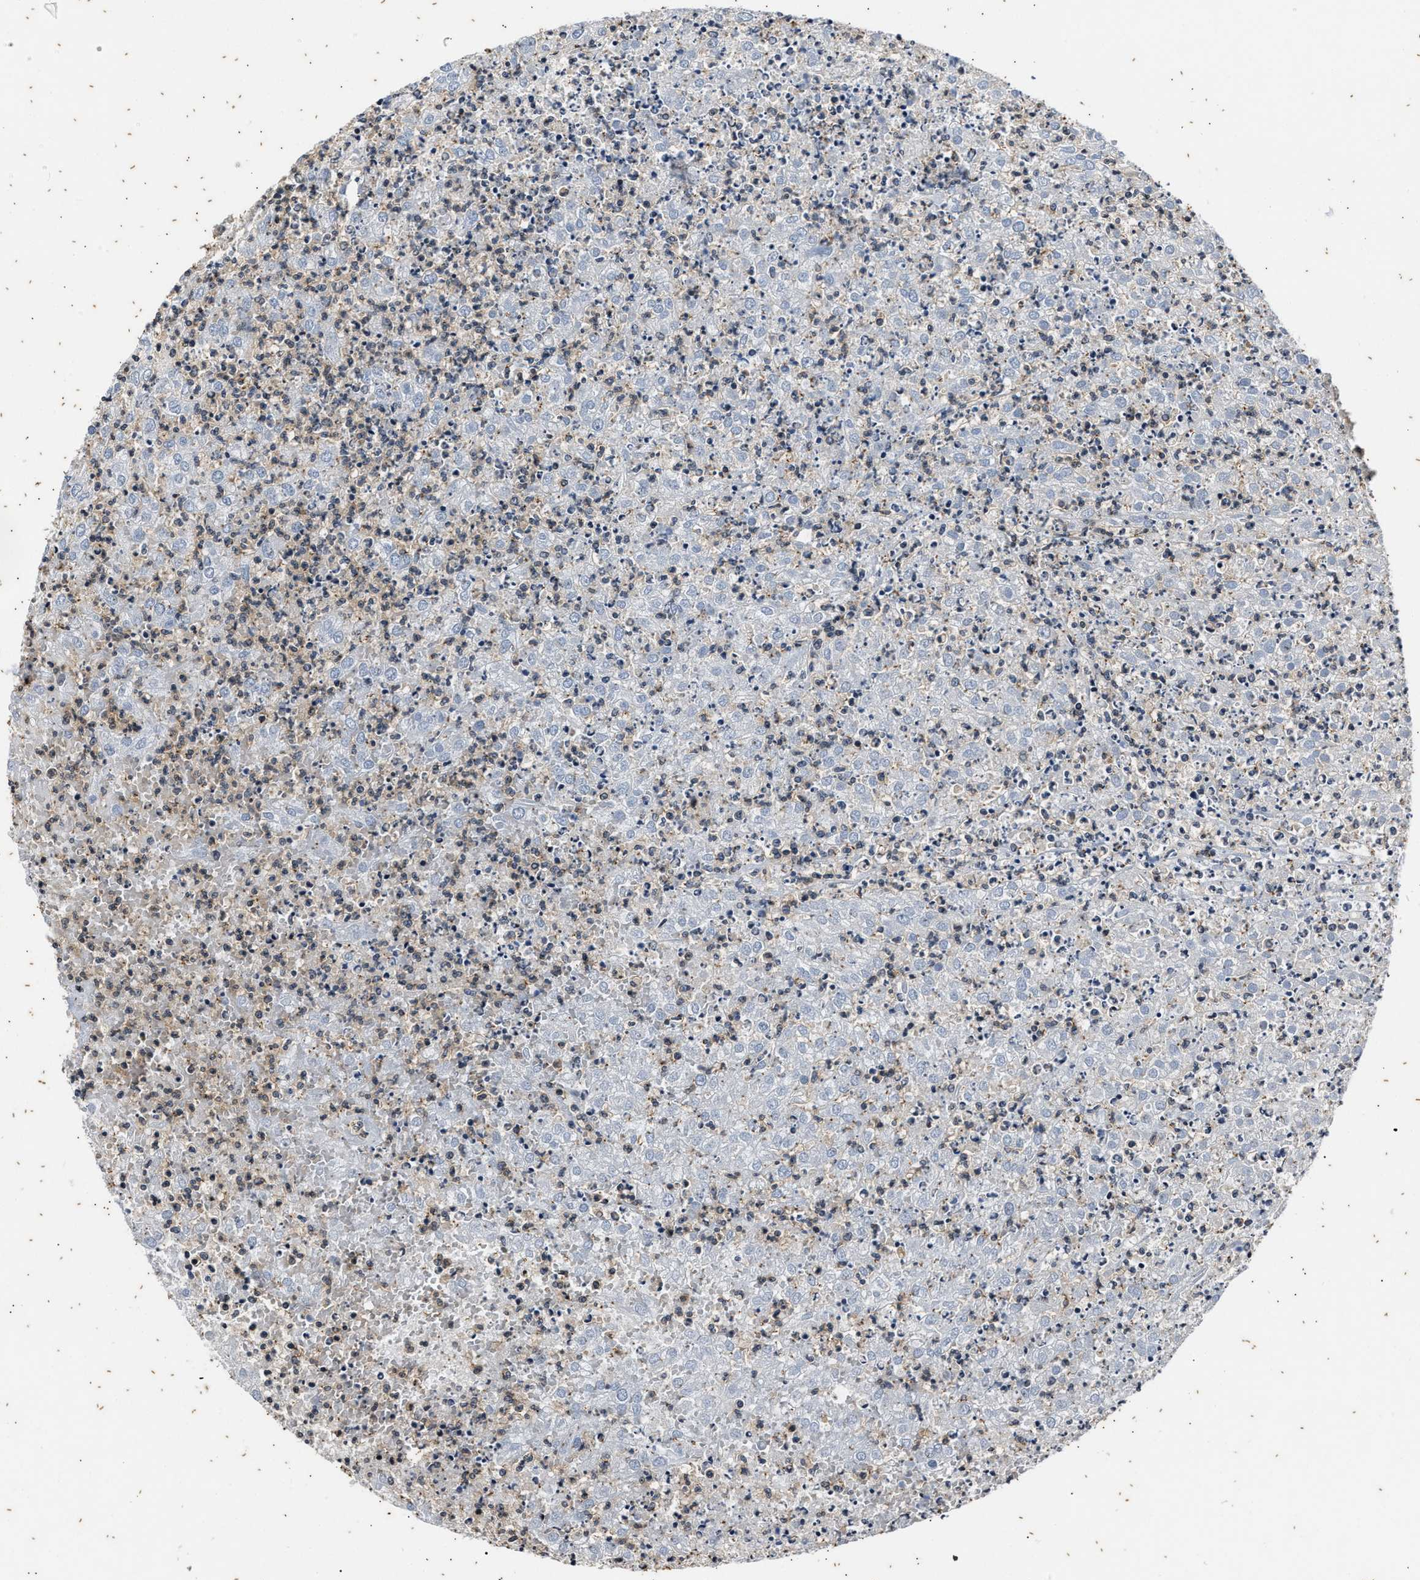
{"staining": {"intensity": "negative", "quantity": "none", "location": "none"}, "tissue": "renal cancer", "cell_type": "Tumor cells", "image_type": "cancer", "snomed": [{"axis": "morphology", "description": "Adenocarcinoma, NOS"}, {"axis": "topography", "description": "Kidney"}], "caption": "Immunohistochemical staining of adenocarcinoma (renal) demonstrates no significant positivity in tumor cells.", "gene": "PTPN7", "patient": {"sex": "female", "age": 54}}